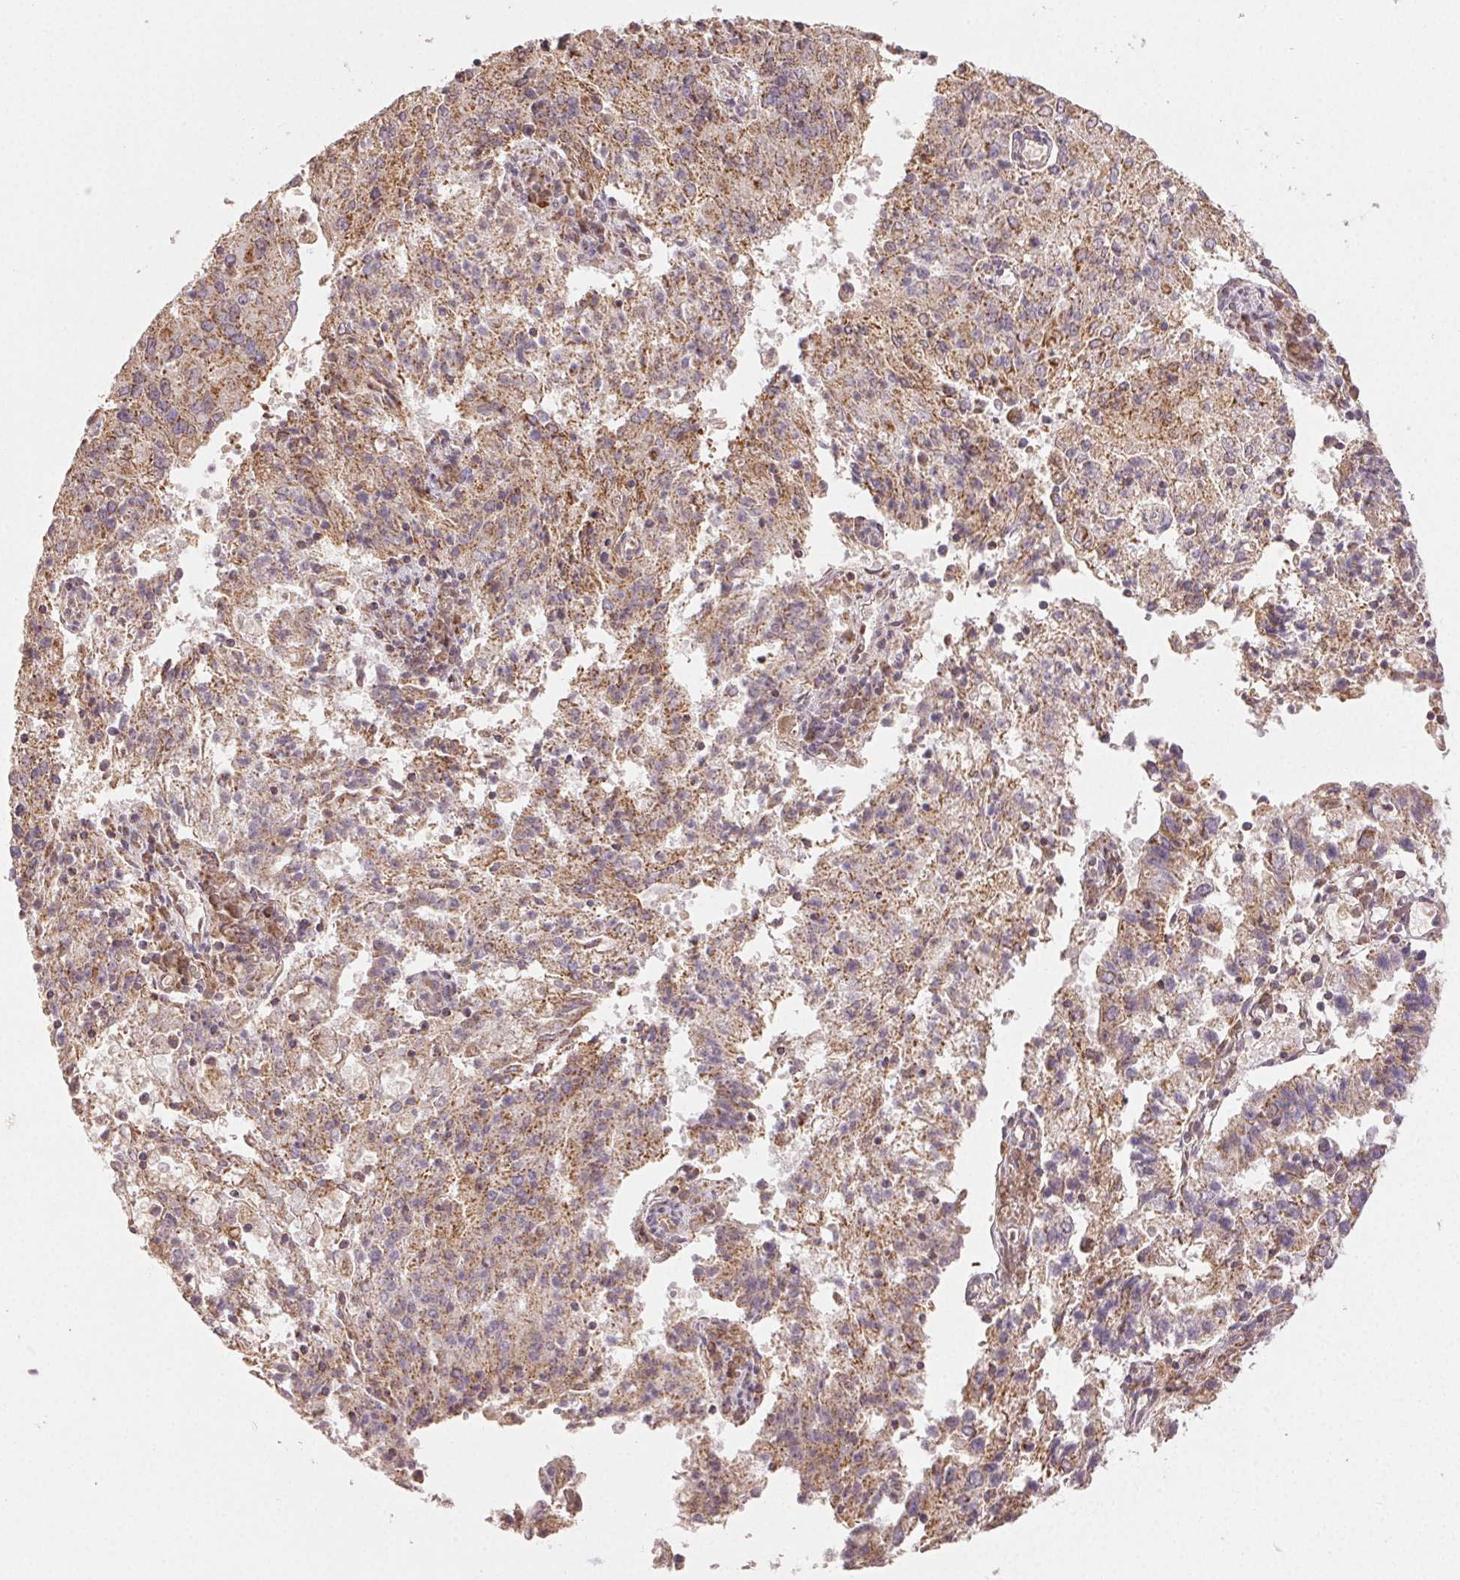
{"staining": {"intensity": "moderate", "quantity": ">75%", "location": "cytoplasmic/membranous"}, "tissue": "endometrial cancer", "cell_type": "Tumor cells", "image_type": "cancer", "snomed": [{"axis": "morphology", "description": "Adenocarcinoma, NOS"}, {"axis": "topography", "description": "Endometrium"}], "caption": "A micrograph of endometrial cancer (adenocarcinoma) stained for a protein displays moderate cytoplasmic/membranous brown staining in tumor cells.", "gene": "CLASP1", "patient": {"sex": "female", "age": 82}}